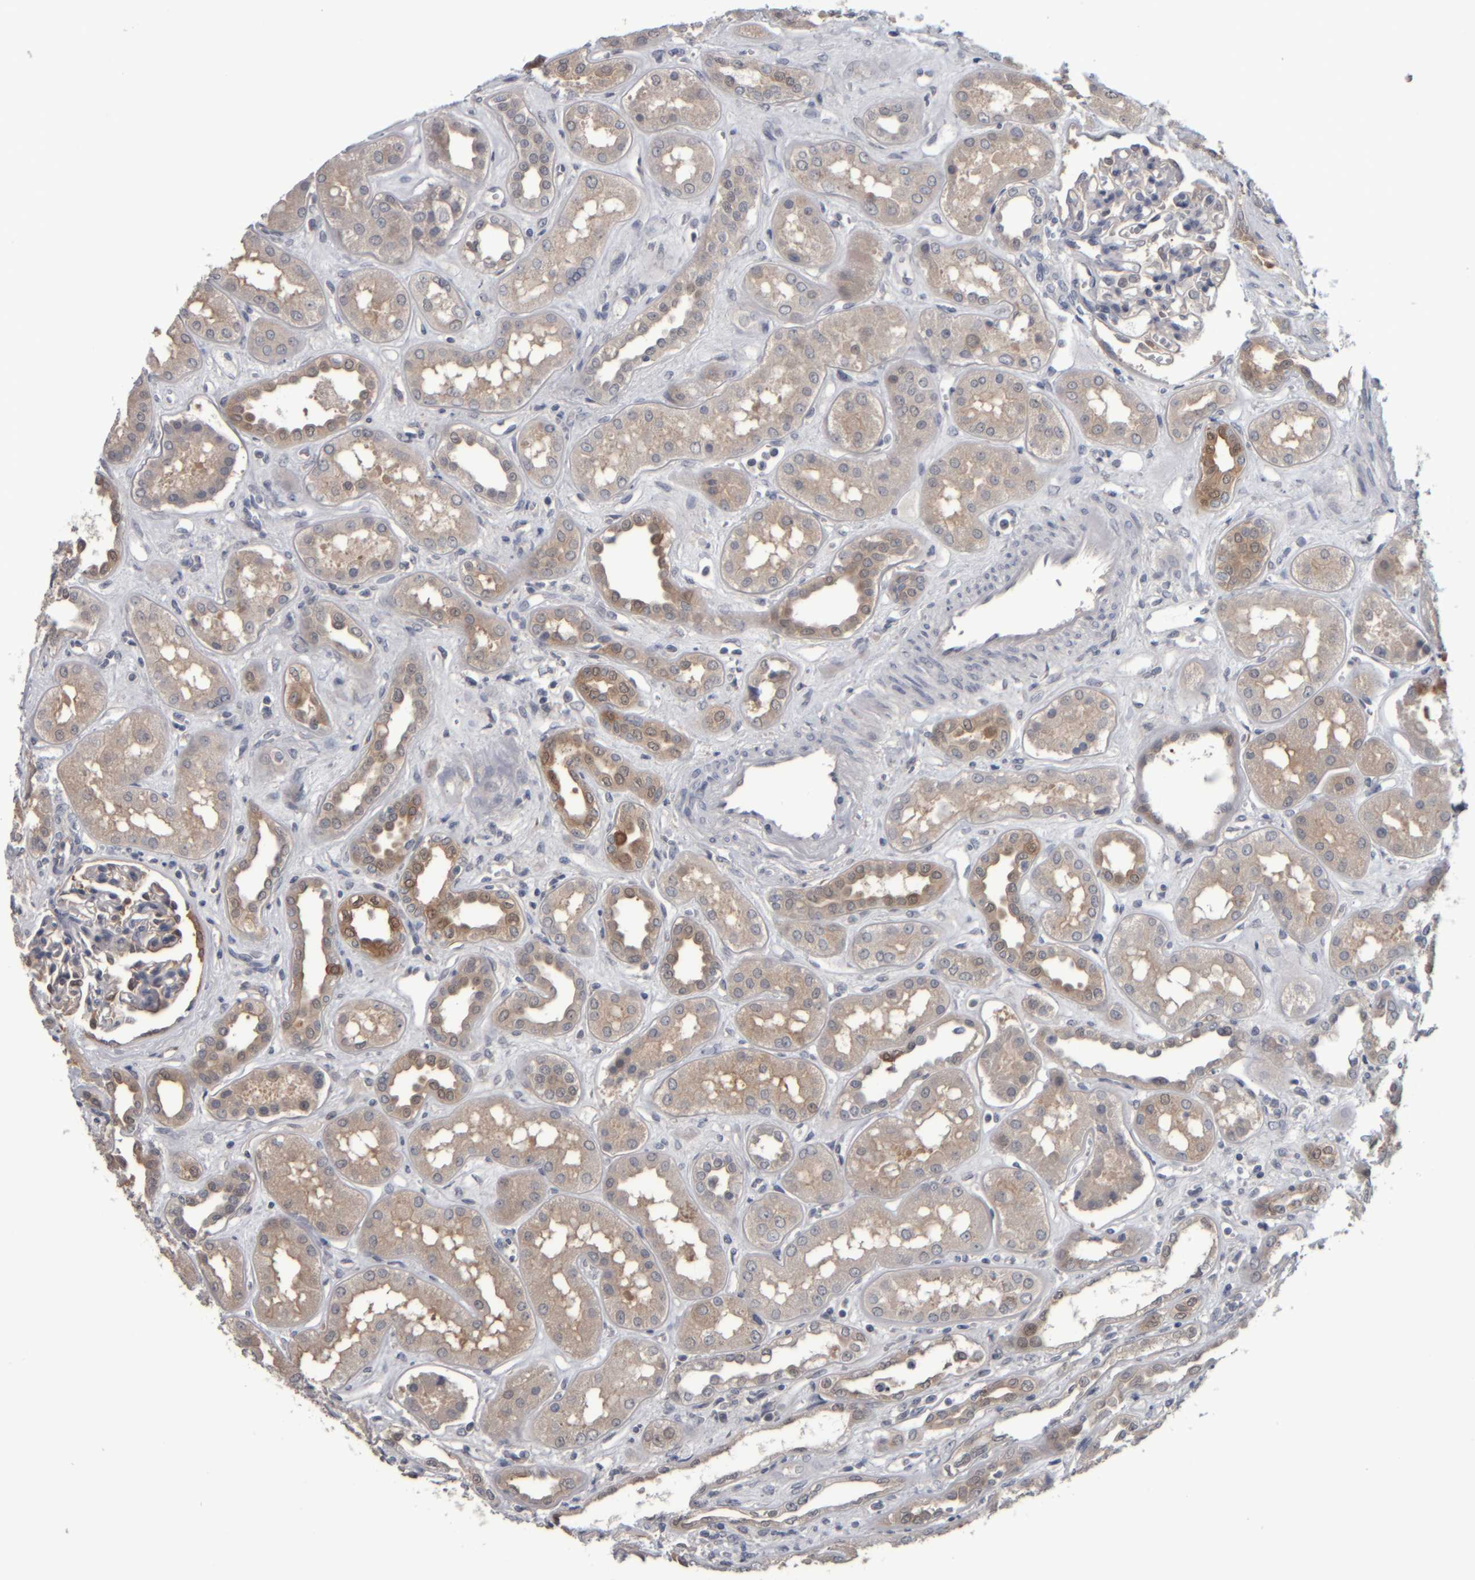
{"staining": {"intensity": "moderate", "quantity": "<25%", "location": "cytoplasmic/membranous,nuclear"}, "tissue": "kidney", "cell_type": "Cells in glomeruli", "image_type": "normal", "snomed": [{"axis": "morphology", "description": "Normal tissue, NOS"}, {"axis": "topography", "description": "Kidney"}], "caption": "A high-resolution image shows IHC staining of benign kidney, which reveals moderate cytoplasmic/membranous,nuclear positivity in approximately <25% of cells in glomeruli. Using DAB (3,3'-diaminobenzidine) (brown) and hematoxylin (blue) stains, captured at high magnification using brightfield microscopy.", "gene": "COL14A1", "patient": {"sex": "male", "age": 59}}